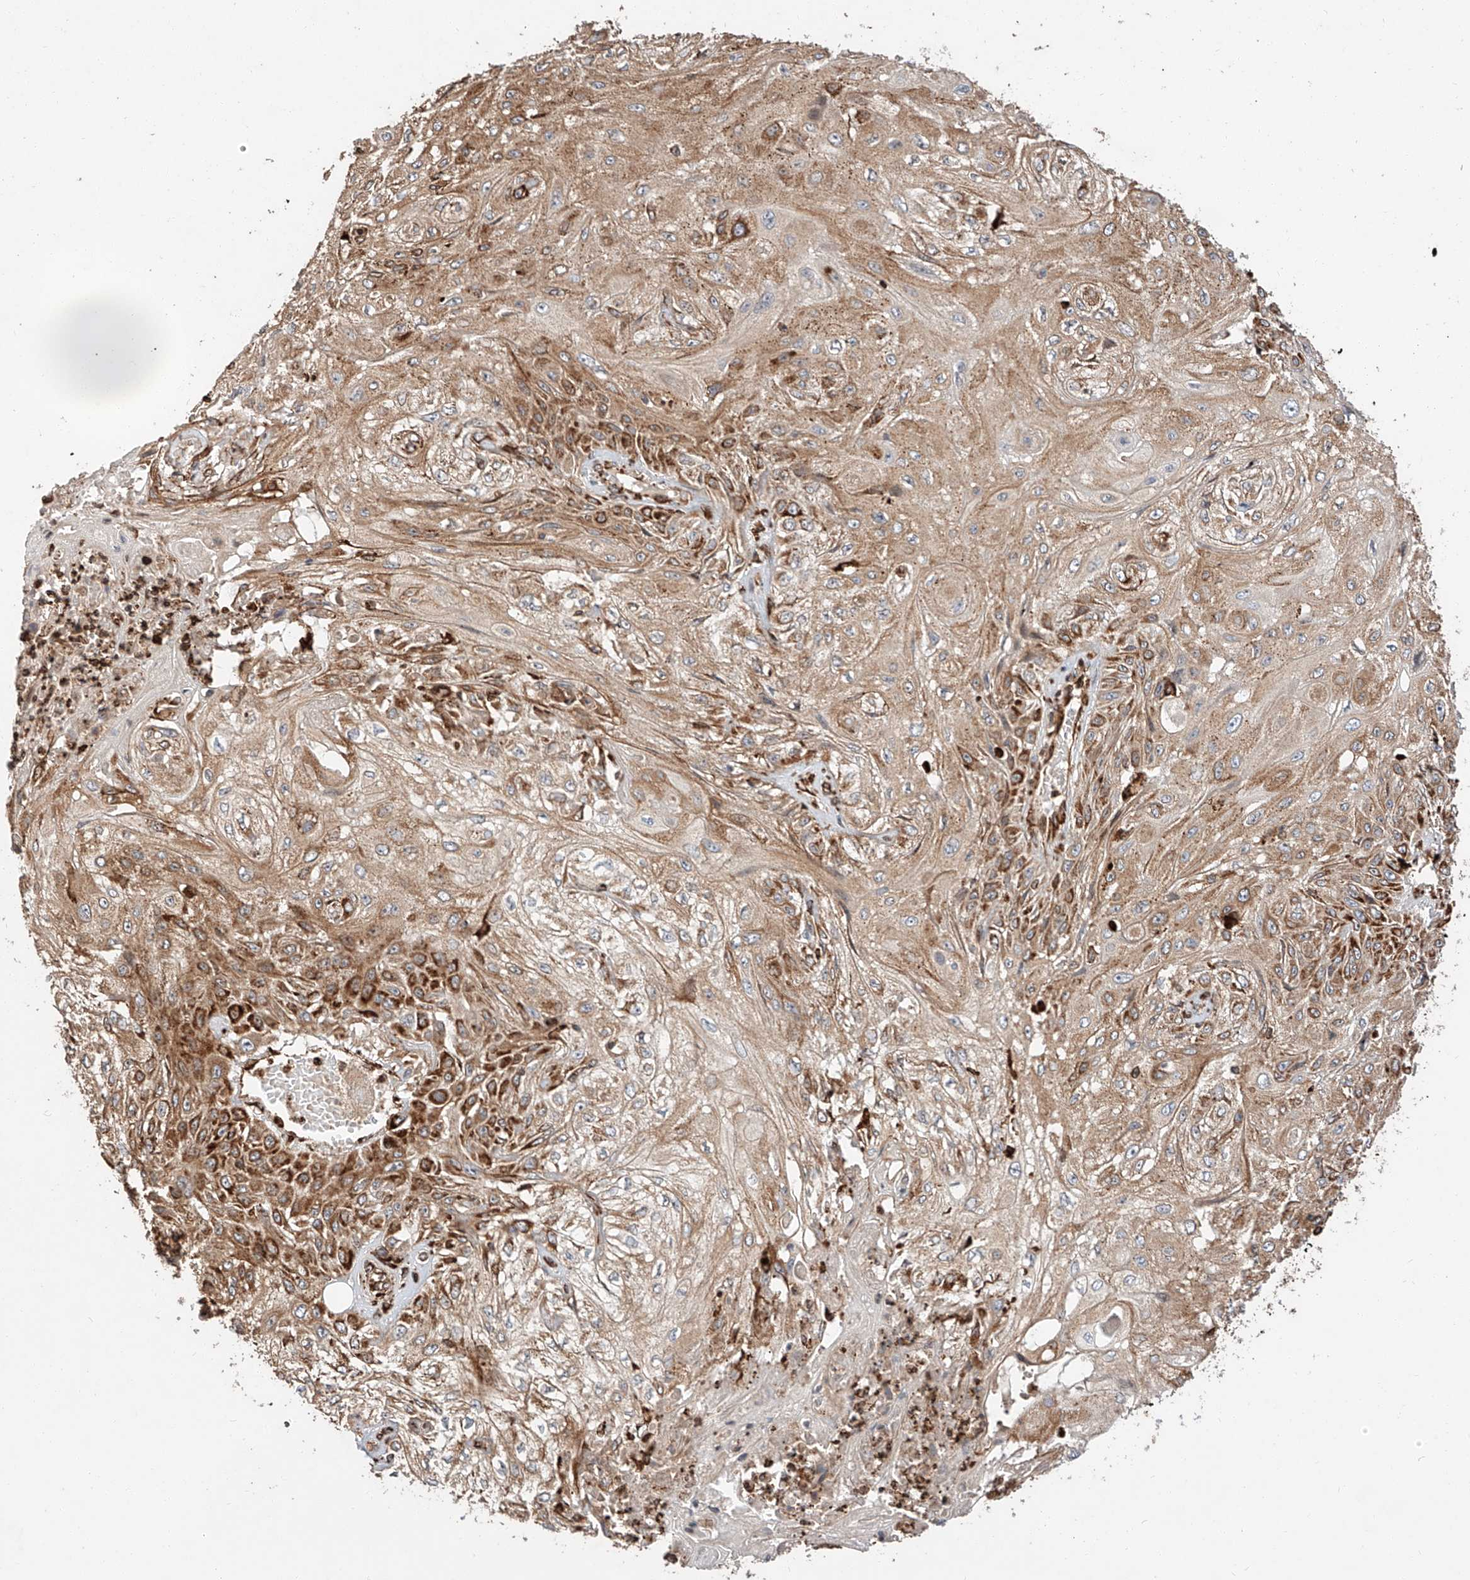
{"staining": {"intensity": "strong", "quantity": ">75%", "location": "cytoplasmic/membranous"}, "tissue": "skin cancer", "cell_type": "Tumor cells", "image_type": "cancer", "snomed": [{"axis": "morphology", "description": "Squamous cell carcinoma, NOS"}, {"axis": "morphology", "description": "Squamous cell carcinoma, metastatic, NOS"}, {"axis": "topography", "description": "Skin"}, {"axis": "topography", "description": "Lymph node"}], "caption": "DAB (3,3'-diaminobenzidine) immunohistochemical staining of skin cancer exhibits strong cytoplasmic/membranous protein expression in approximately >75% of tumor cells.", "gene": "ZNF84", "patient": {"sex": "male", "age": 75}}